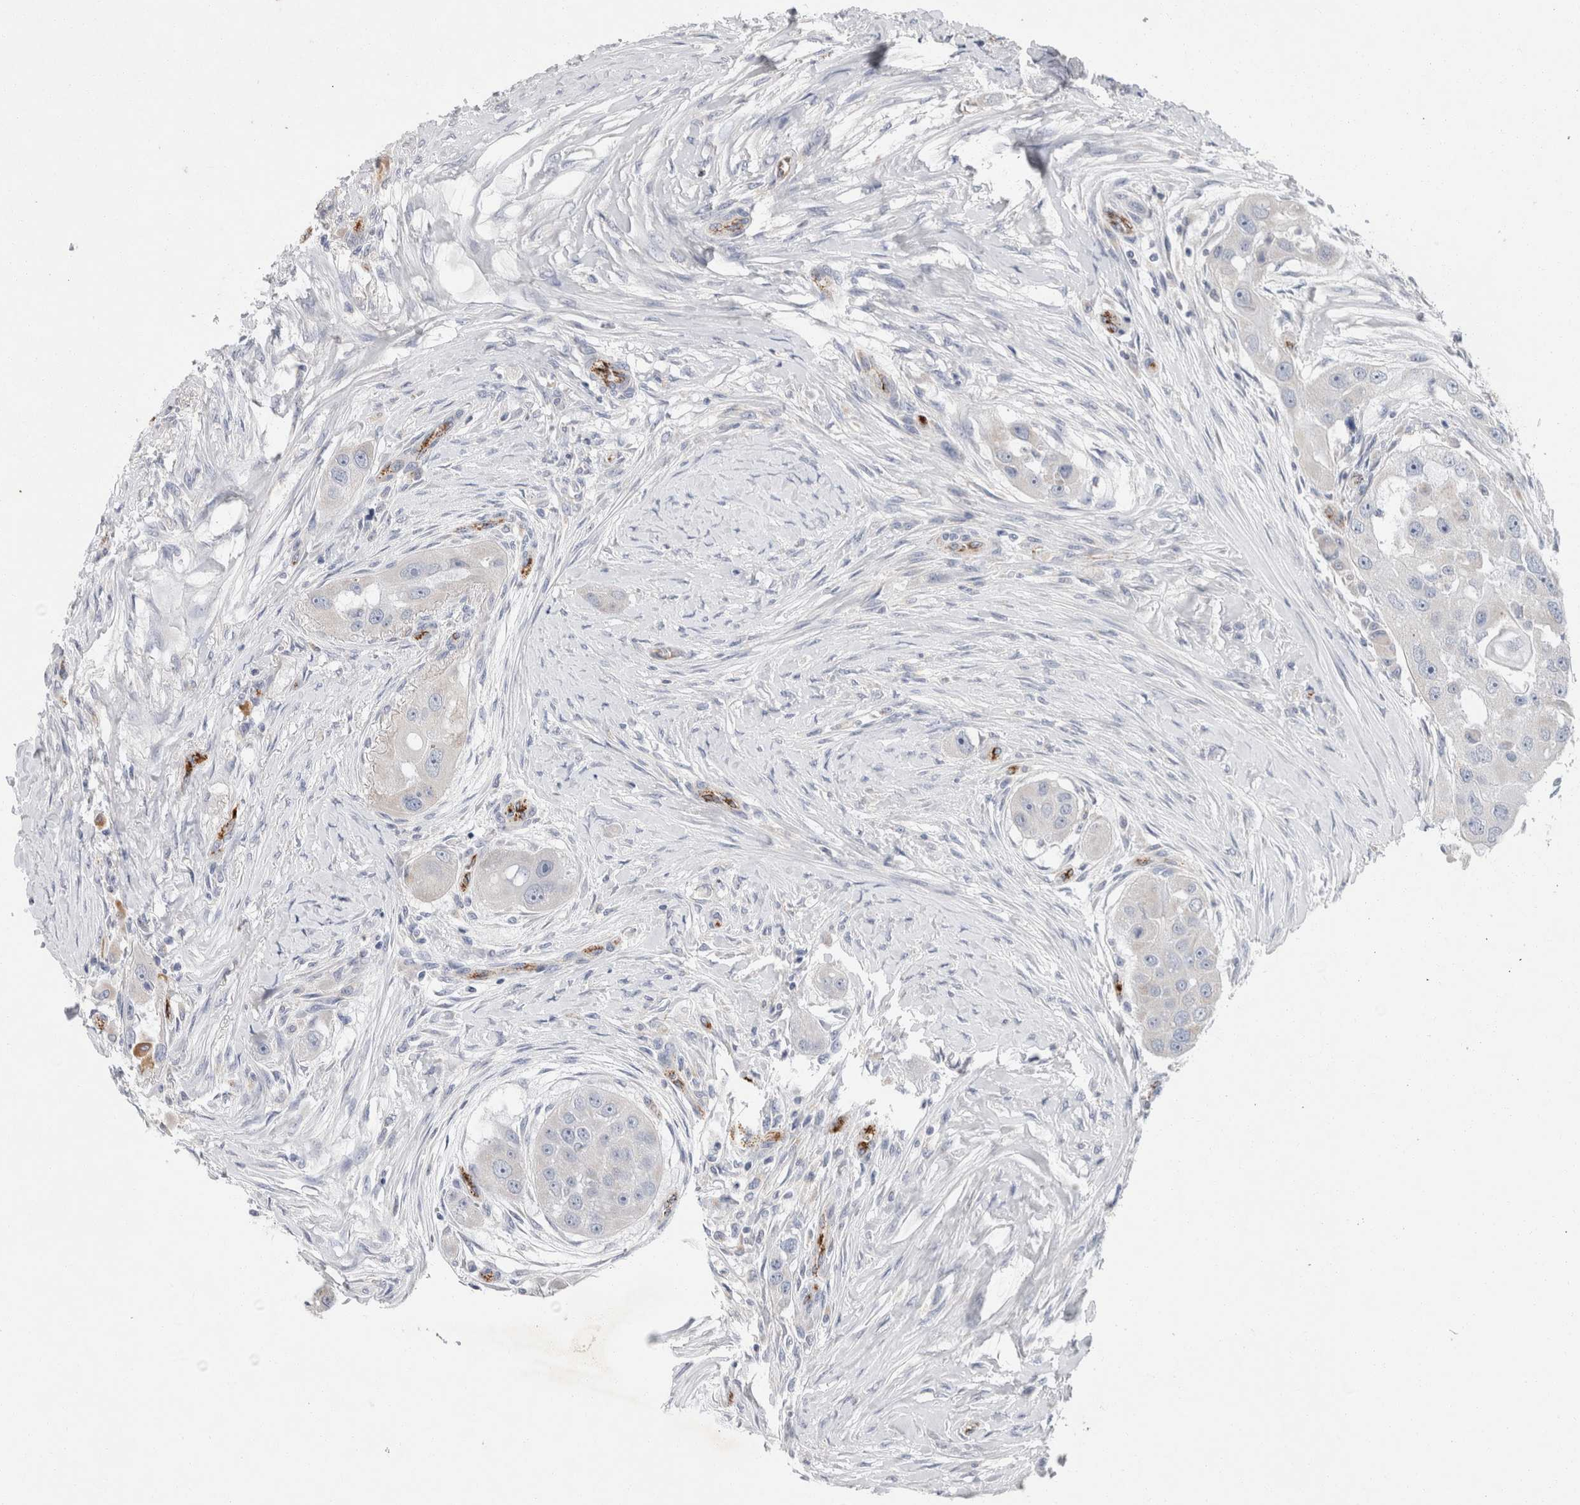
{"staining": {"intensity": "negative", "quantity": "none", "location": "none"}, "tissue": "head and neck cancer", "cell_type": "Tumor cells", "image_type": "cancer", "snomed": [{"axis": "morphology", "description": "Normal tissue, NOS"}, {"axis": "morphology", "description": "Squamous cell carcinoma, NOS"}, {"axis": "topography", "description": "Skeletal muscle"}, {"axis": "topography", "description": "Head-Neck"}], "caption": "A photomicrograph of squamous cell carcinoma (head and neck) stained for a protein shows no brown staining in tumor cells.", "gene": "IARS2", "patient": {"sex": "male", "age": 51}}